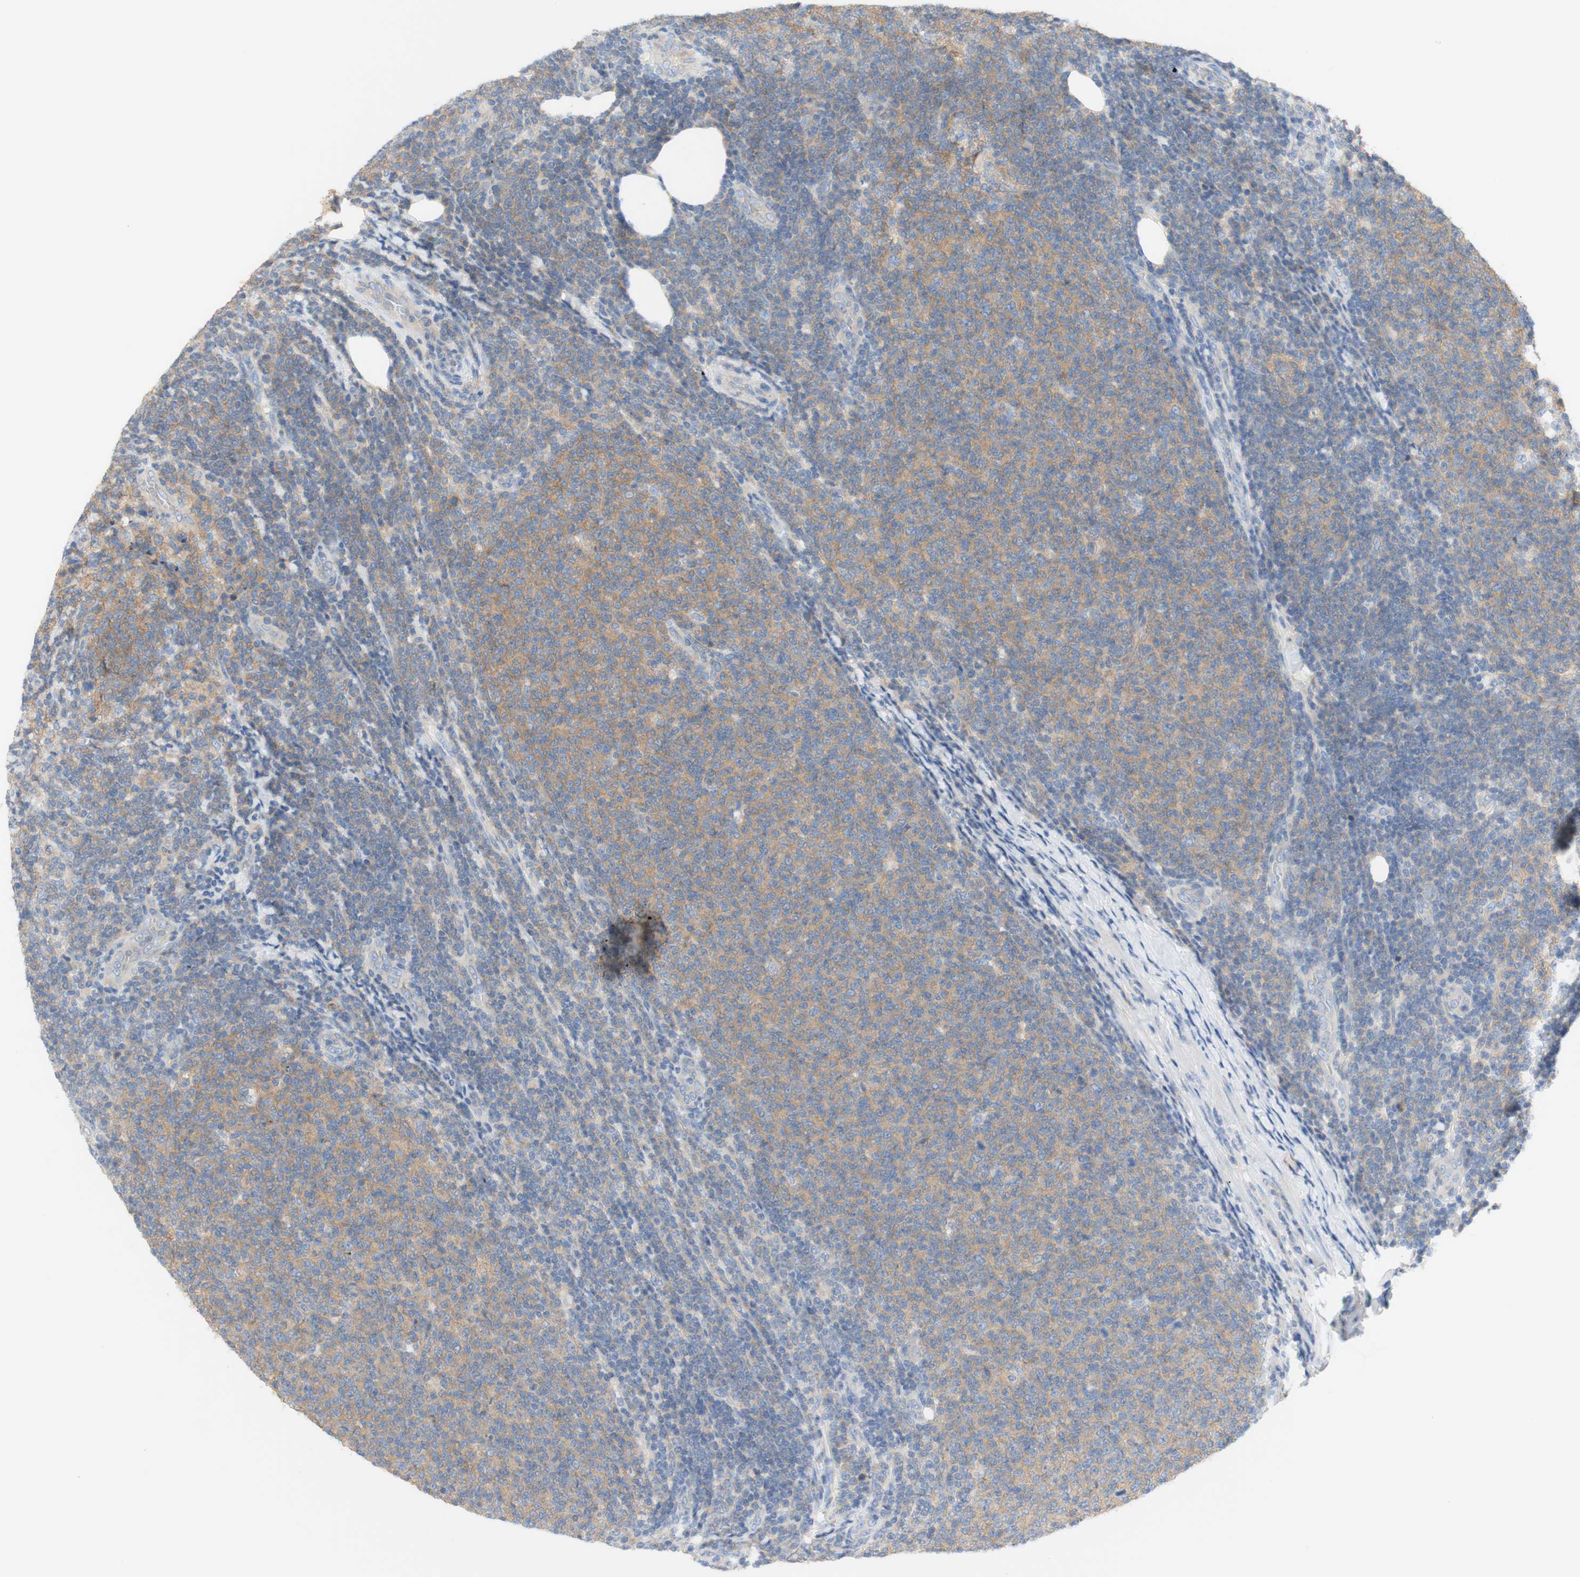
{"staining": {"intensity": "negative", "quantity": "none", "location": "none"}, "tissue": "lymphoma", "cell_type": "Tumor cells", "image_type": "cancer", "snomed": [{"axis": "morphology", "description": "Malignant lymphoma, non-Hodgkin's type, Low grade"}, {"axis": "topography", "description": "Lymph node"}], "caption": "The histopathology image exhibits no significant expression in tumor cells of lymphoma.", "gene": "ATP2B1", "patient": {"sex": "male", "age": 66}}